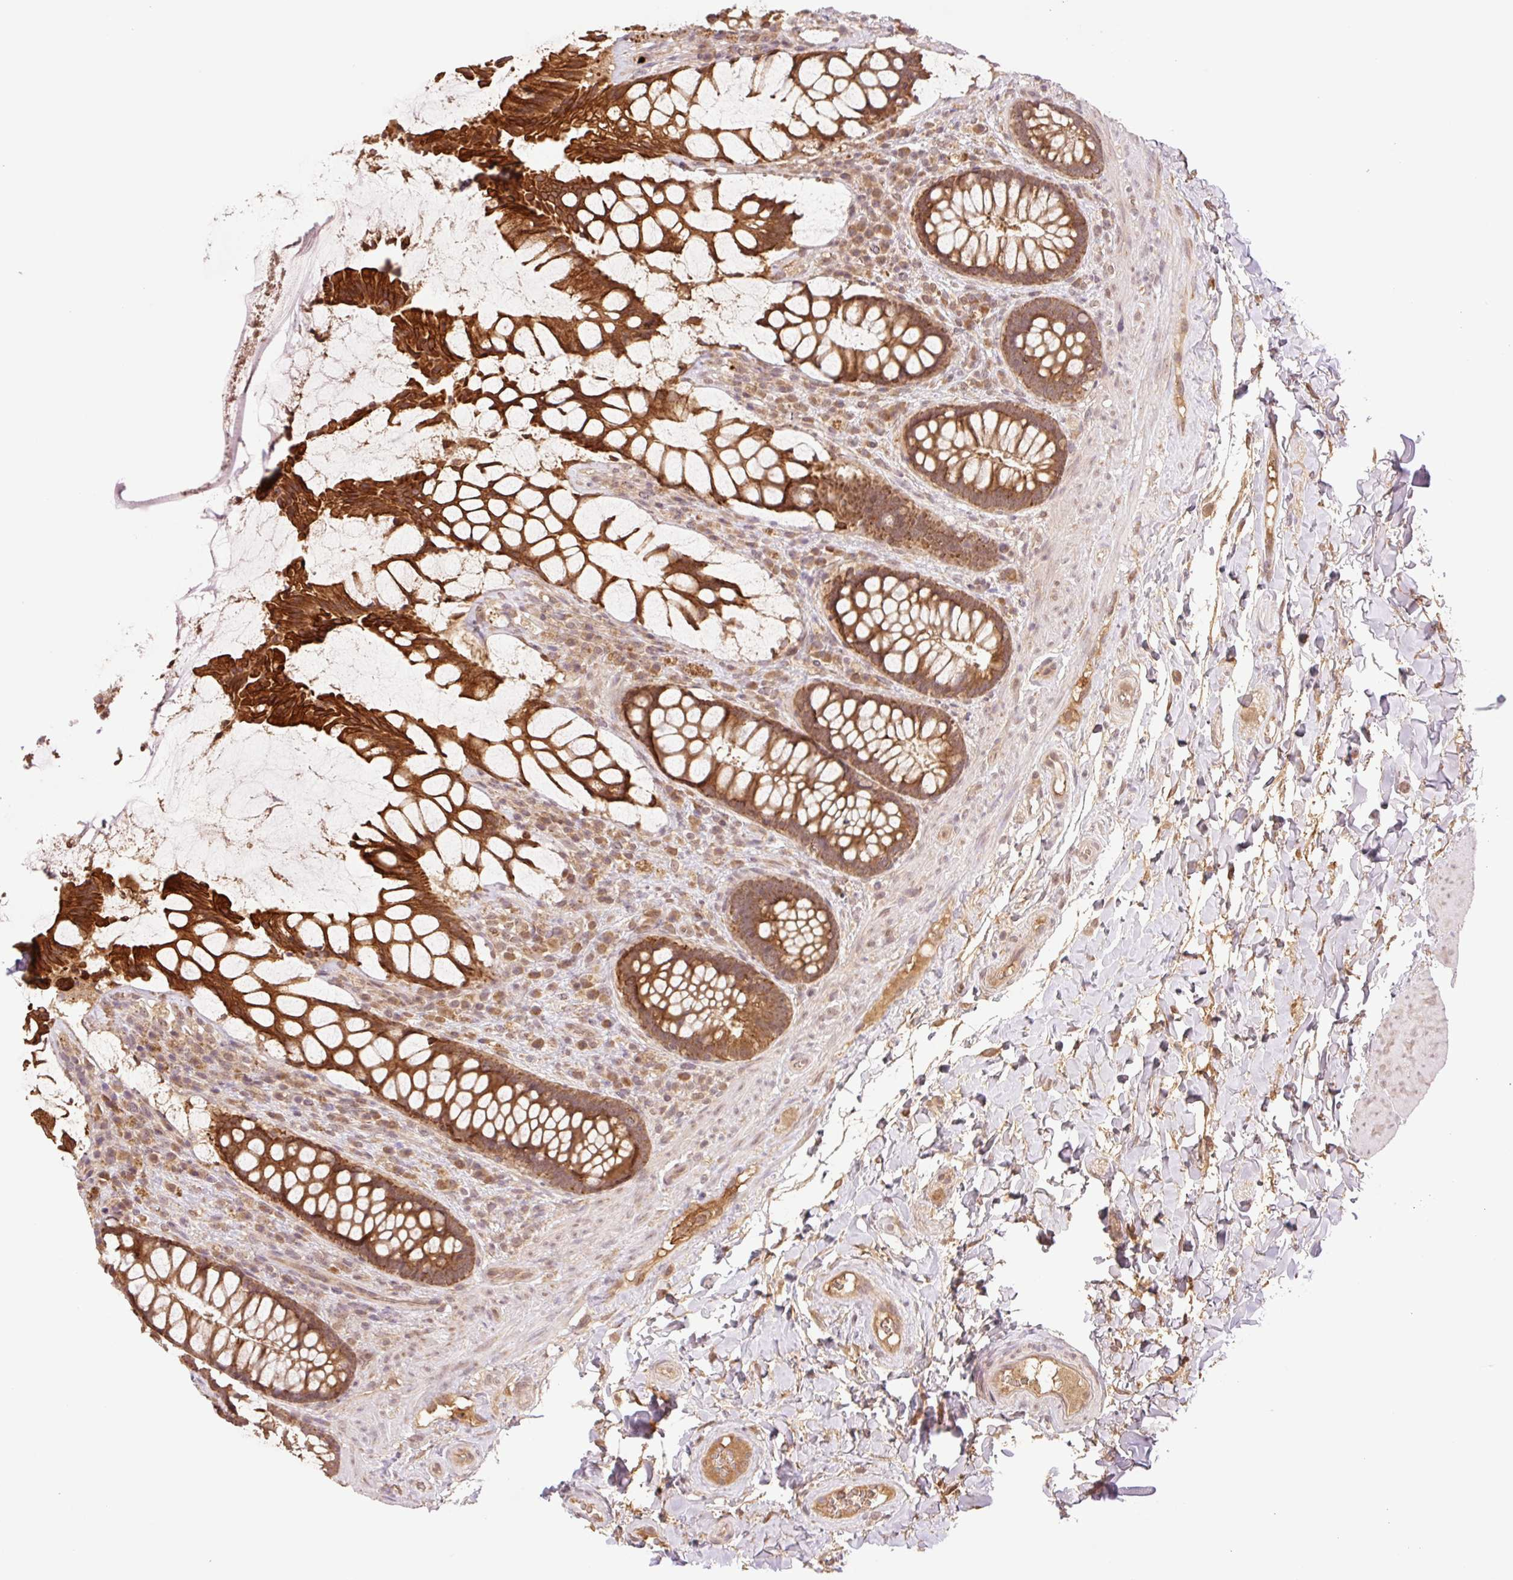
{"staining": {"intensity": "strong", "quantity": ">75%", "location": "cytoplasmic/membranous"}, "tissue": "rectum", "cell_type": "Glandular cells", "image_type": "normal", "snomed": [{"axis": "morphology", "description": "Normal tissue, NOS"}, {"axis": "topography", "description": "Rectum"}], "caption": "Rectum stained with DAB immunohistochemistry displays high levels of strong cytoplasmic/membranous expression in approximately >75% of glandular cells. Nuclei are stained in blue.", "gene": "YJU2B", "patient": {"sex": "female", "age": 58}}